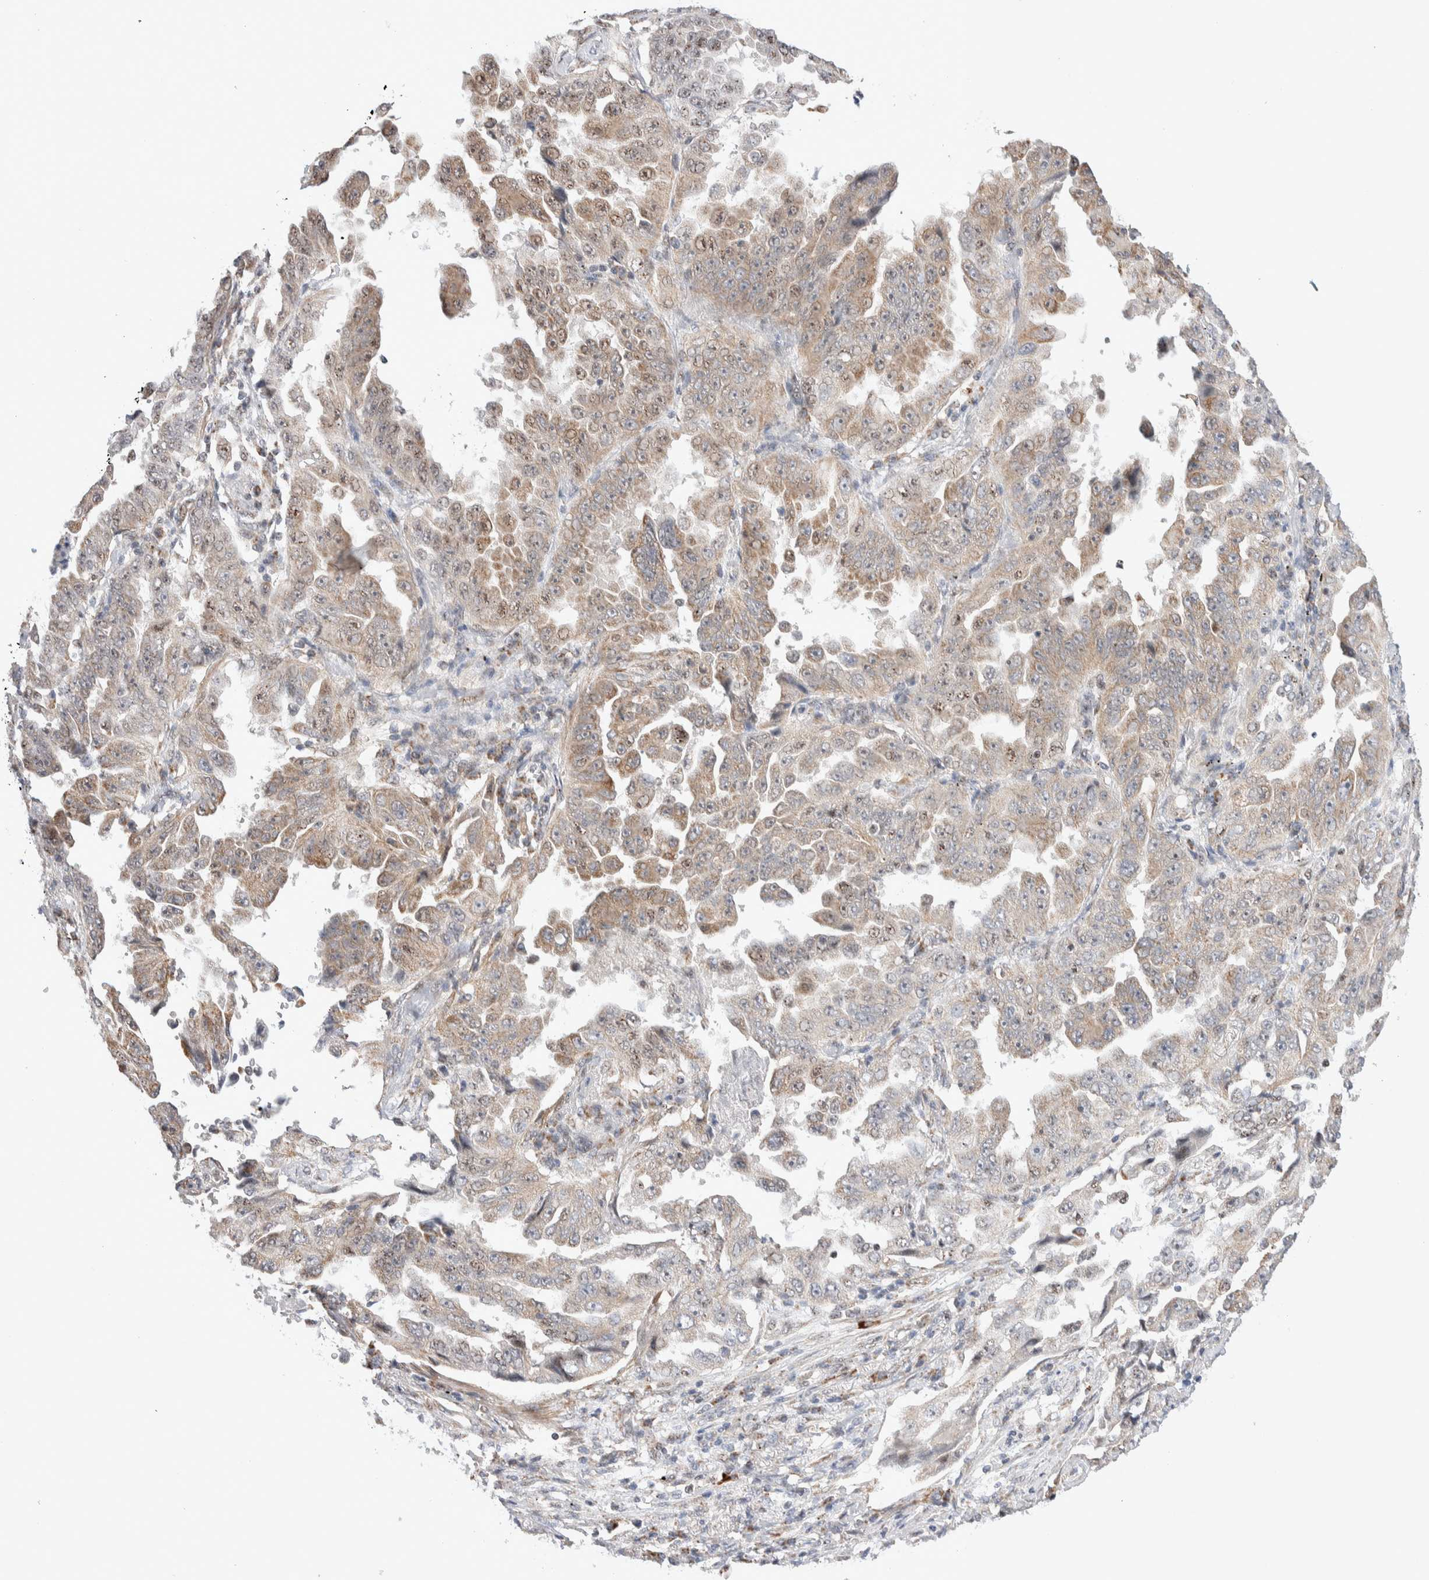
{"staining": {"intensity": "weak", "quantity": "25%-75%", "location": "cytoplasmic/membranous,nuclear"}, "tissue": "lung cancer", "cell_type": "Tumor cells", "image_type": "cancer", "snomed": [{"axis": "morphology", "description": "Adenocarcinoma, NOS"}, {"axis": "topography", "description": "Lung"}], "caption": "This is a photomicrograph of immunohistochemistry staining of adenocarcinoma (lung), which shows weak expression in the cytoplasmic/membranous and nuclear of tumor cells.", "gene": "ZNF695", "patient": {"sex": "female", "age": 51}}